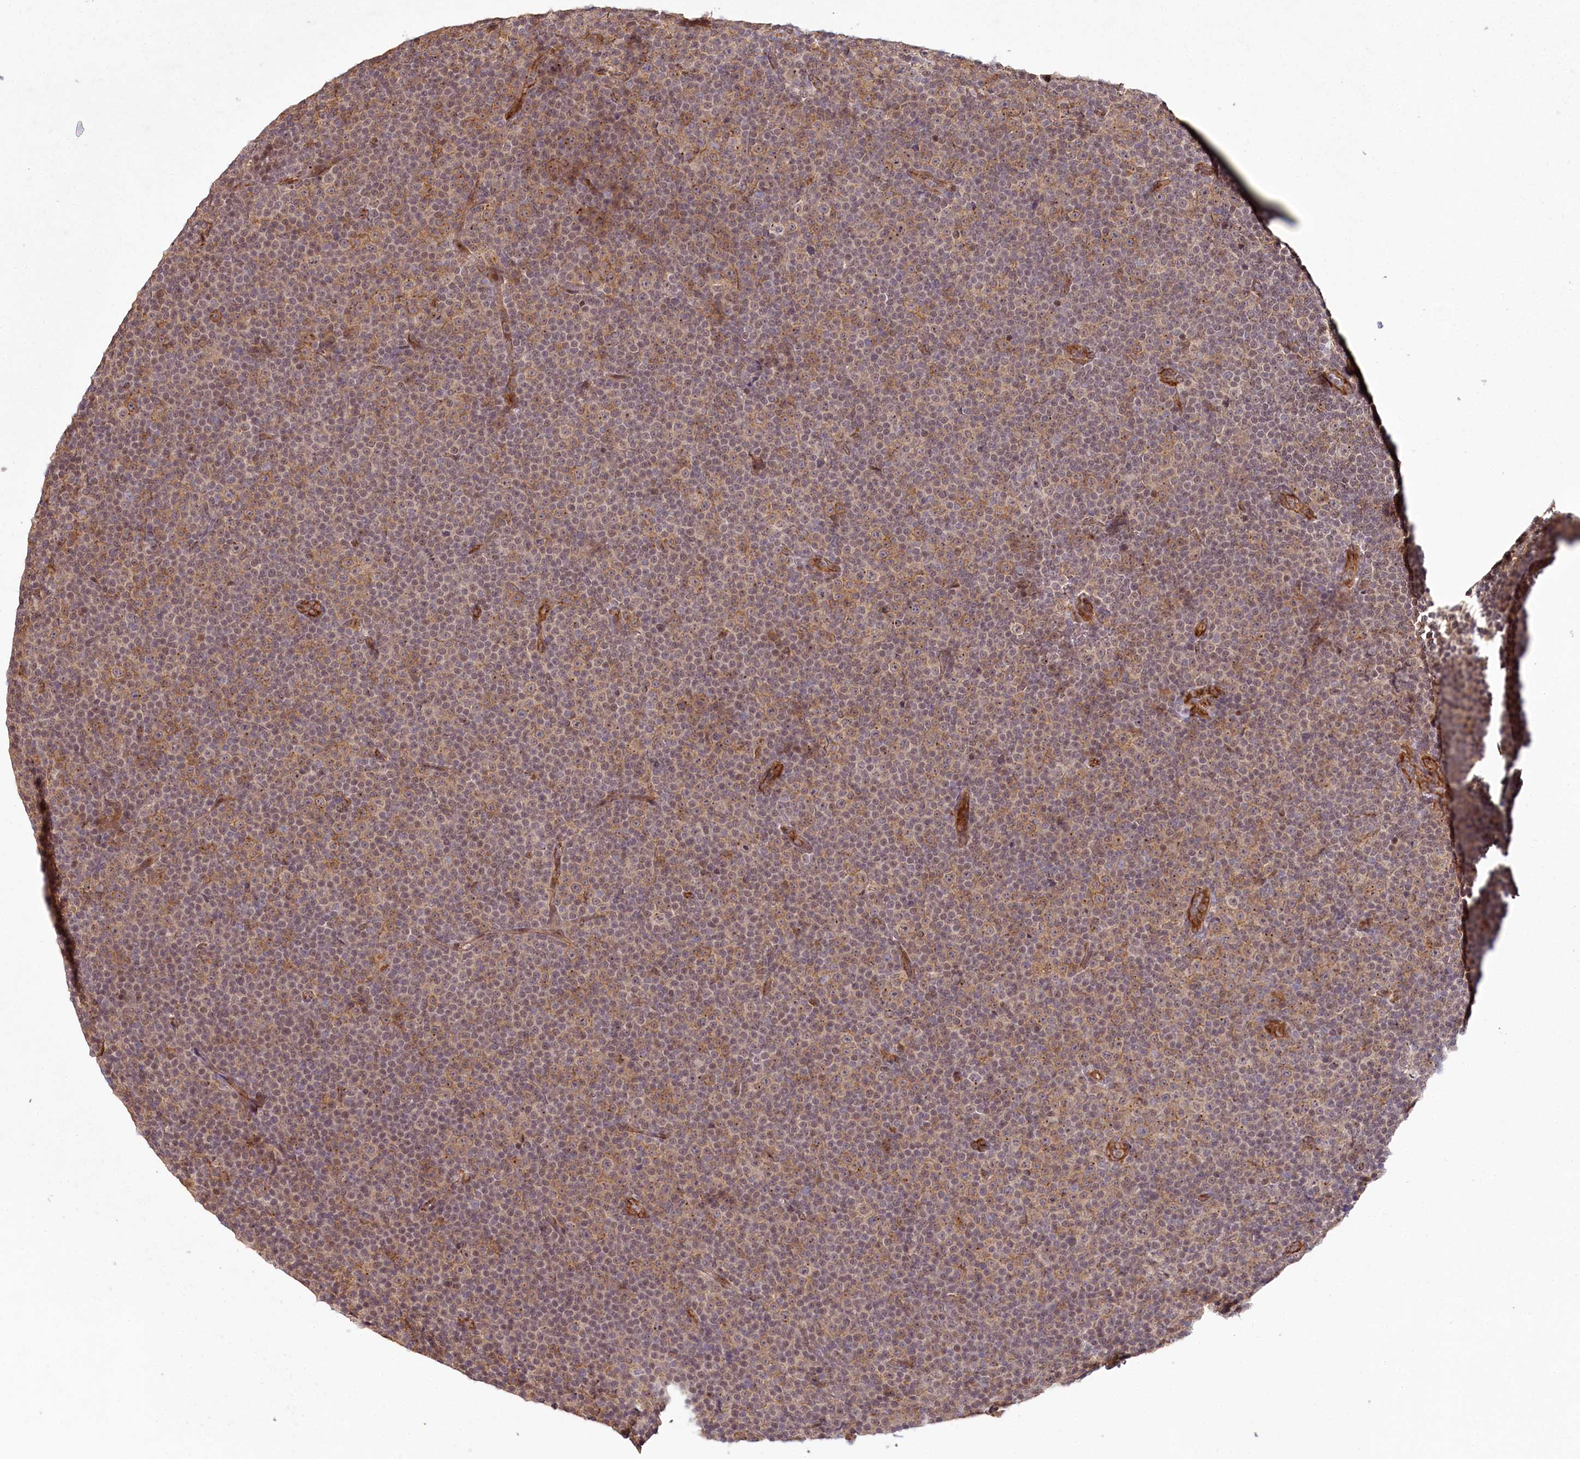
{"staining": {"intensity": "weak", "quantity": "25%-75%", "location": "cytoplasmic/membranous,nuclear"}, "tissue": "lymphoma", "cell_type": "Tumor cells", "image_type": "cancer", "snomed": [{"axis": "morphology", "description": "Malignant lymphoma, non-Hodgkin's type, Low grade"}, {"axis": "topography", "description": "Lymph node"}], "caption": "High-magnification brightfield microscopy of lymphoma stained with DAB (brown) and counterstained with hematoxylin (blue). tumor cells exhibit weak cytoplasmic/membranous and nuclear staining is present in approximately25%-75% of cells.", "gene": "ALKBH8", "patient": {"sex": "female", "age": 67}}